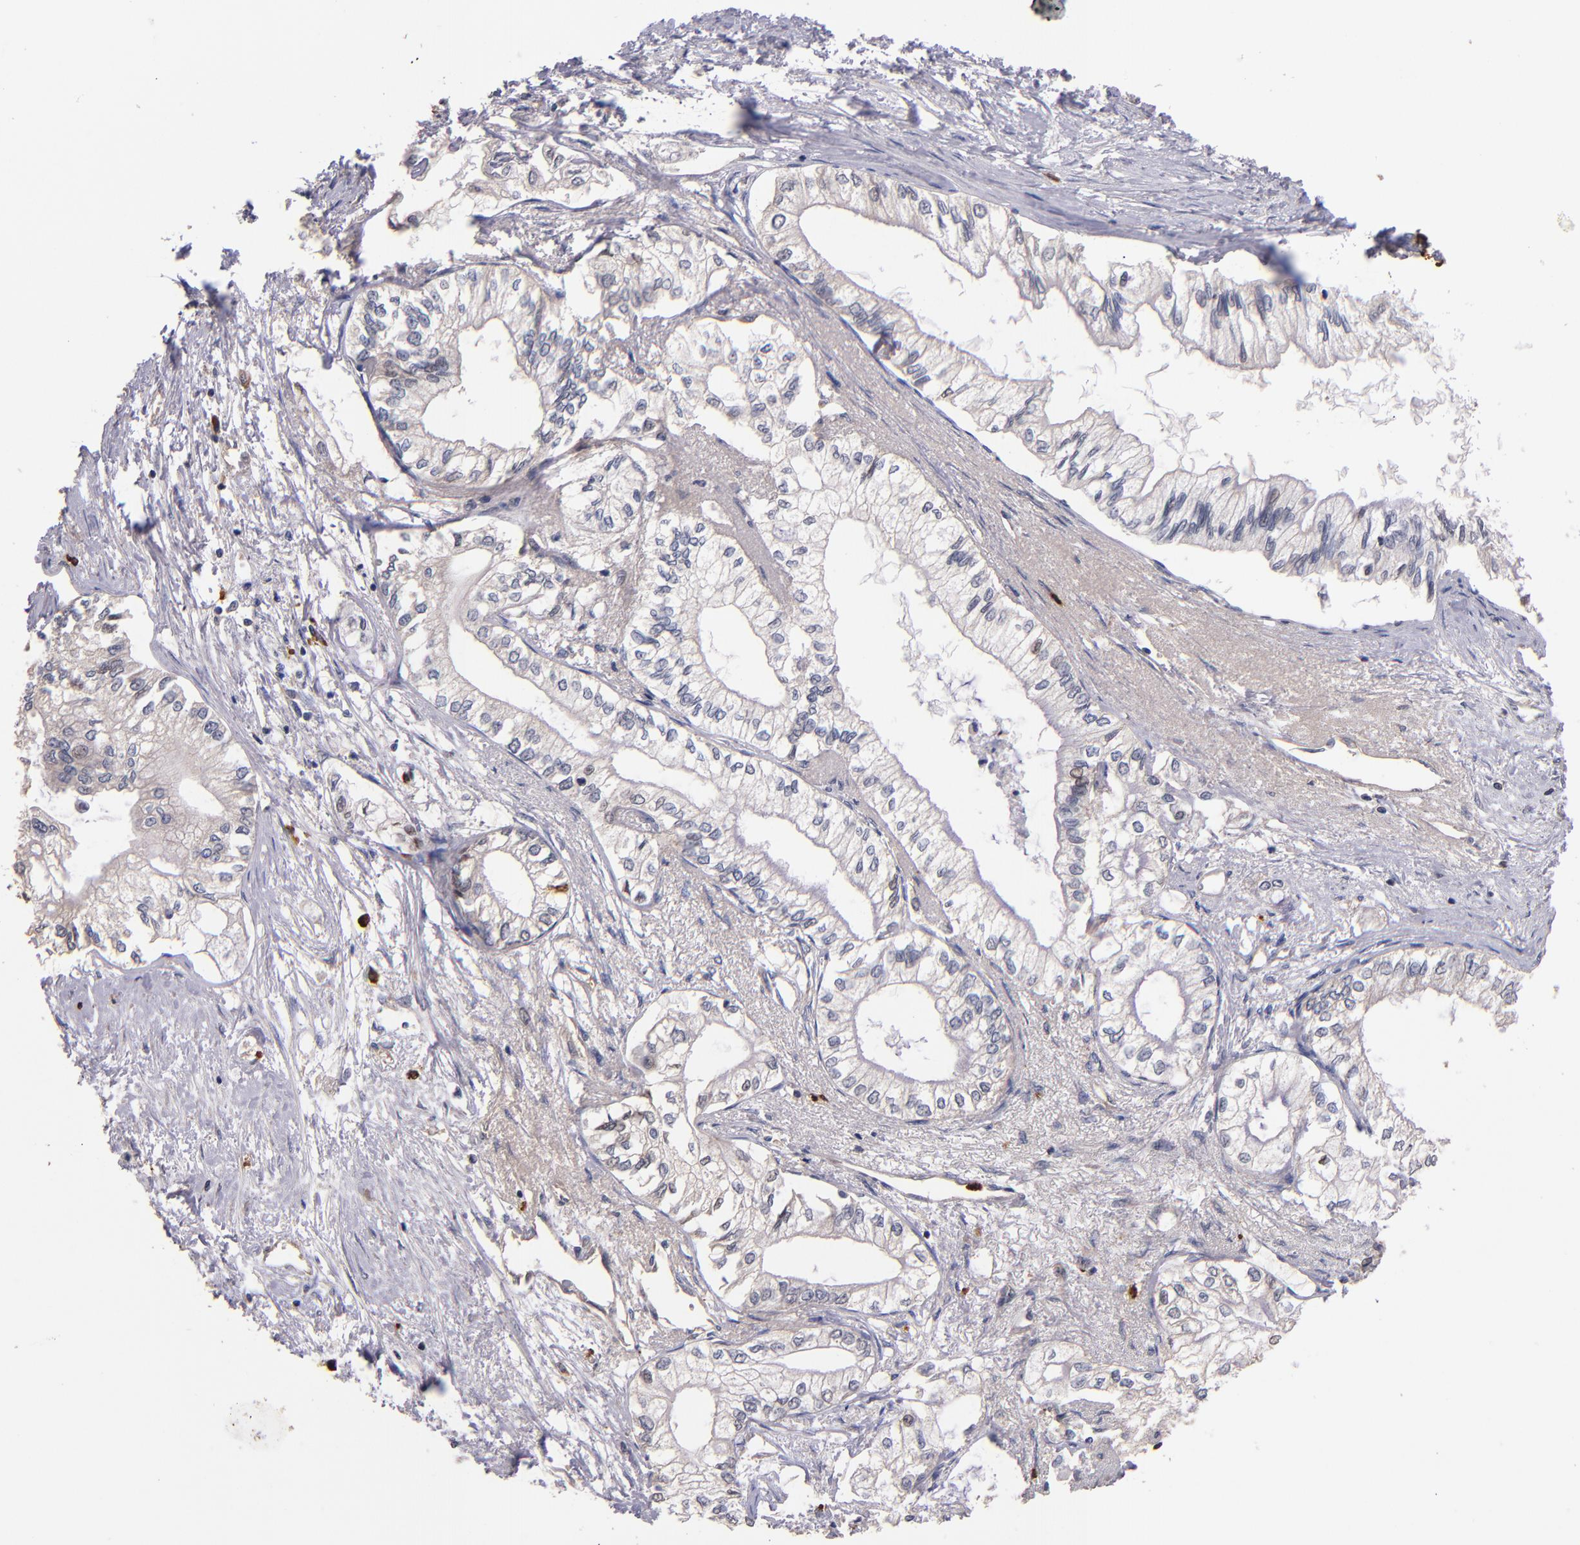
{"staining": {"intensity": "negative", "quantity": "none", "location": "none"}, "tissue": "pancreatic cancer", "cell_type": "Tumor cells", "image_type": "cancer", "snomed": [{"axis": "morphology", "description": "Adenocarcinoma, NOS"}, {"axis": "topography", "description": "Pancreas"}], "caption": "Adenocarcinoma (pancreatic) was stained to show a protein in brown. There is no significant positivity in tumor cells.", "gene": "TTLL12", "patient": {"sex": "male", "age": 79}}